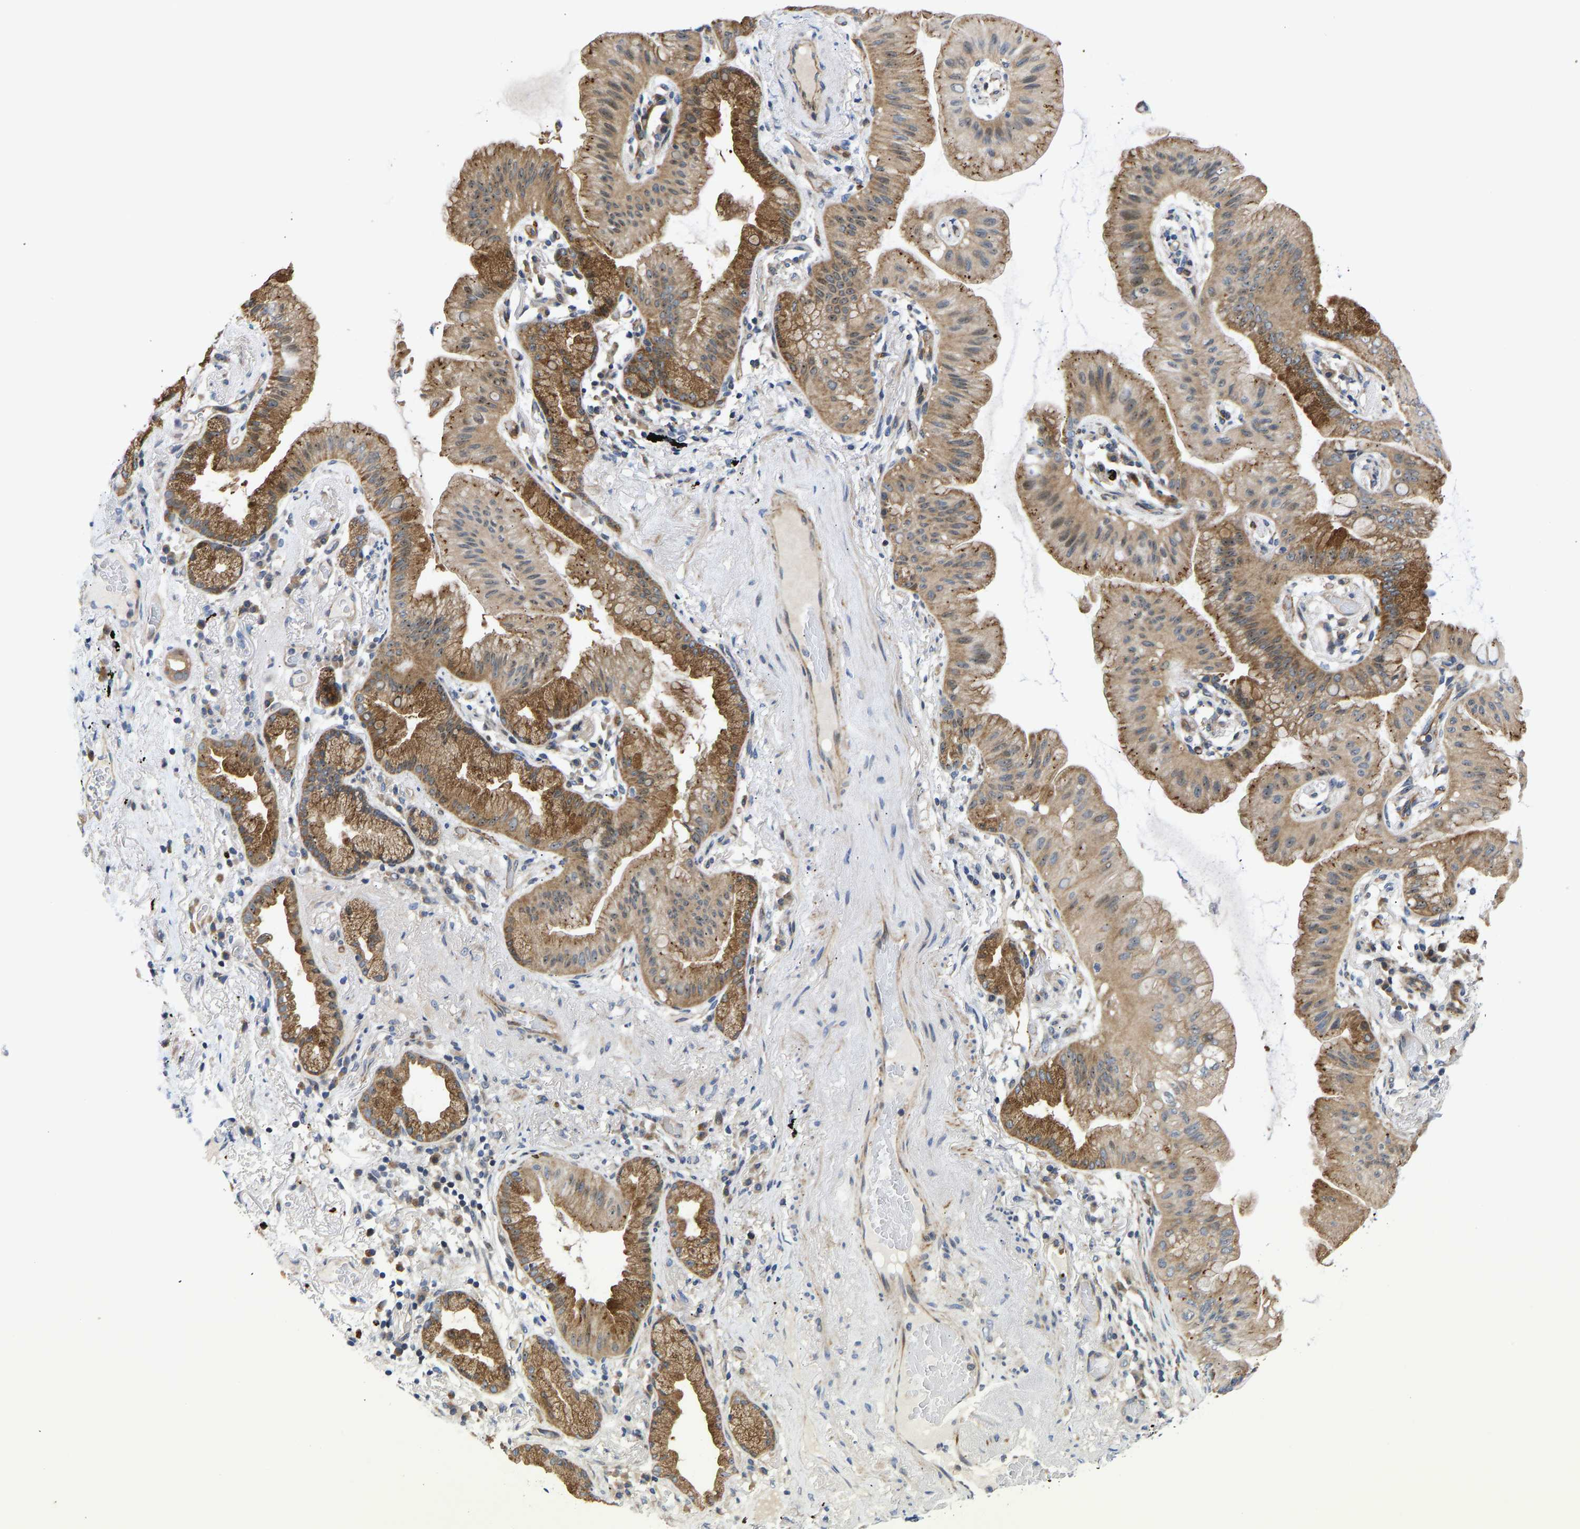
{"staining": {"intensity": "moderate", "quantity": ">75%", "location": "cytoplasmic/membranous"}, "tissue": "lung cancer", "cell_type": "Tumor cells", "image_type": "cancer", "snomed": [{"axis": "morphology", "description": "Normal tissue, NOS"}, {"axis": "morphology", "description": "Adenocarcinoma, NOS"}, {"axis": "topography", "description": "Bronchus"}, {"axis": "topography", "description": "Lung"}], "caption": "Tumor cells reveal medium levels of moderate cytoplasmic/membranous positivity in about >75% of cells in lung cancer (adenocarcinoma). Nuclei are stained in blue.", "gene": "RESF1", "patient": {"sex": "female", "age": 70}}